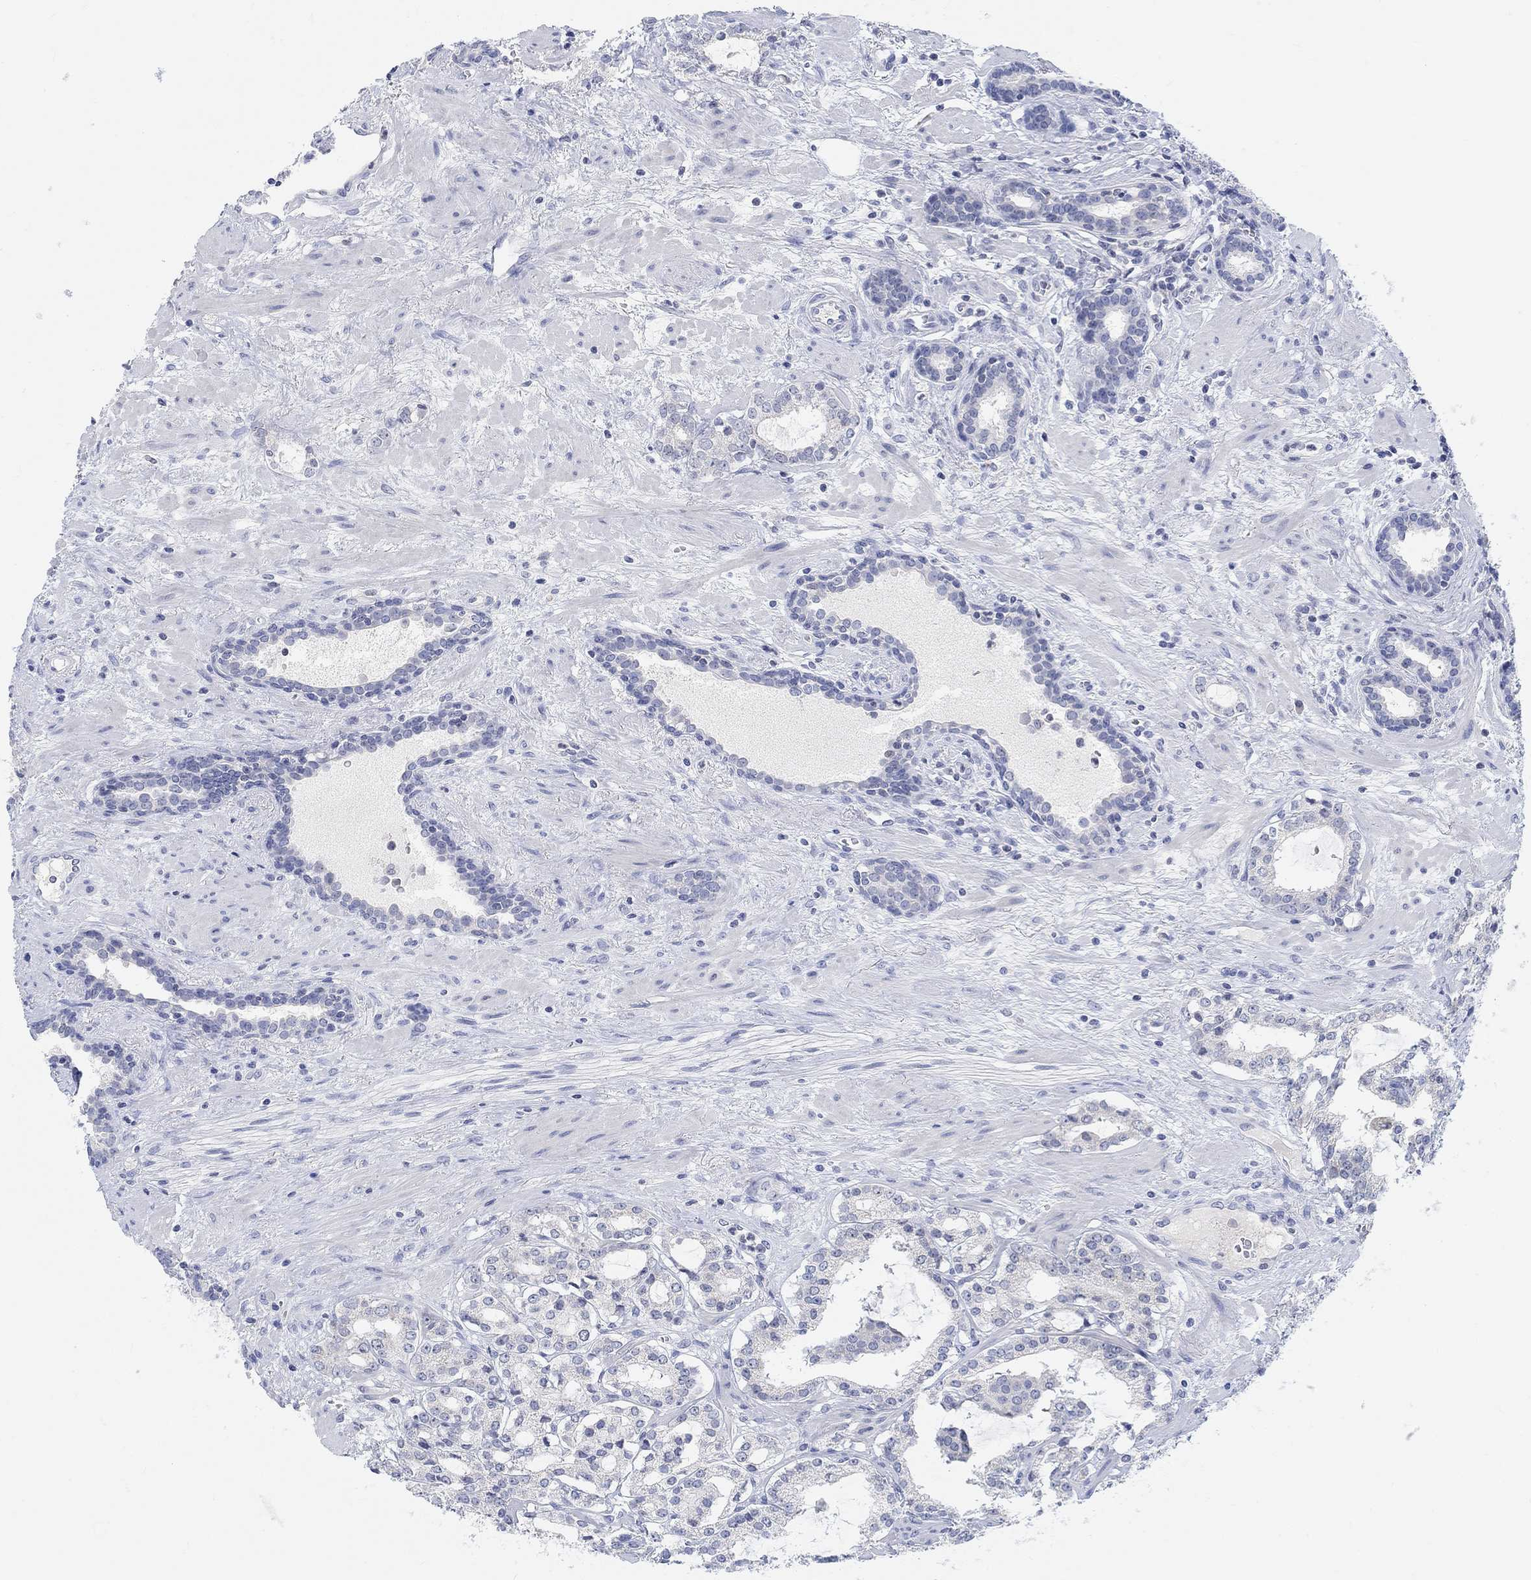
{"staining": {"intensity": "negative", "quantity": "none", "location": "none"}, "tissue": "prostate cancer", "cell_type": "Tumor cells", "image_type": "cancer", "snomed": [{"axis": "morphology", "description": "Adenocarcinoma, NOS"}, {"axis": "topography", "description": "Prostate"}], "caption": "Tumor cells show no significant protein expression in adenocarcinoma (prostate).", "gene": "ATP6V1E2", "patient": {"sex": "male", "age": 66}}